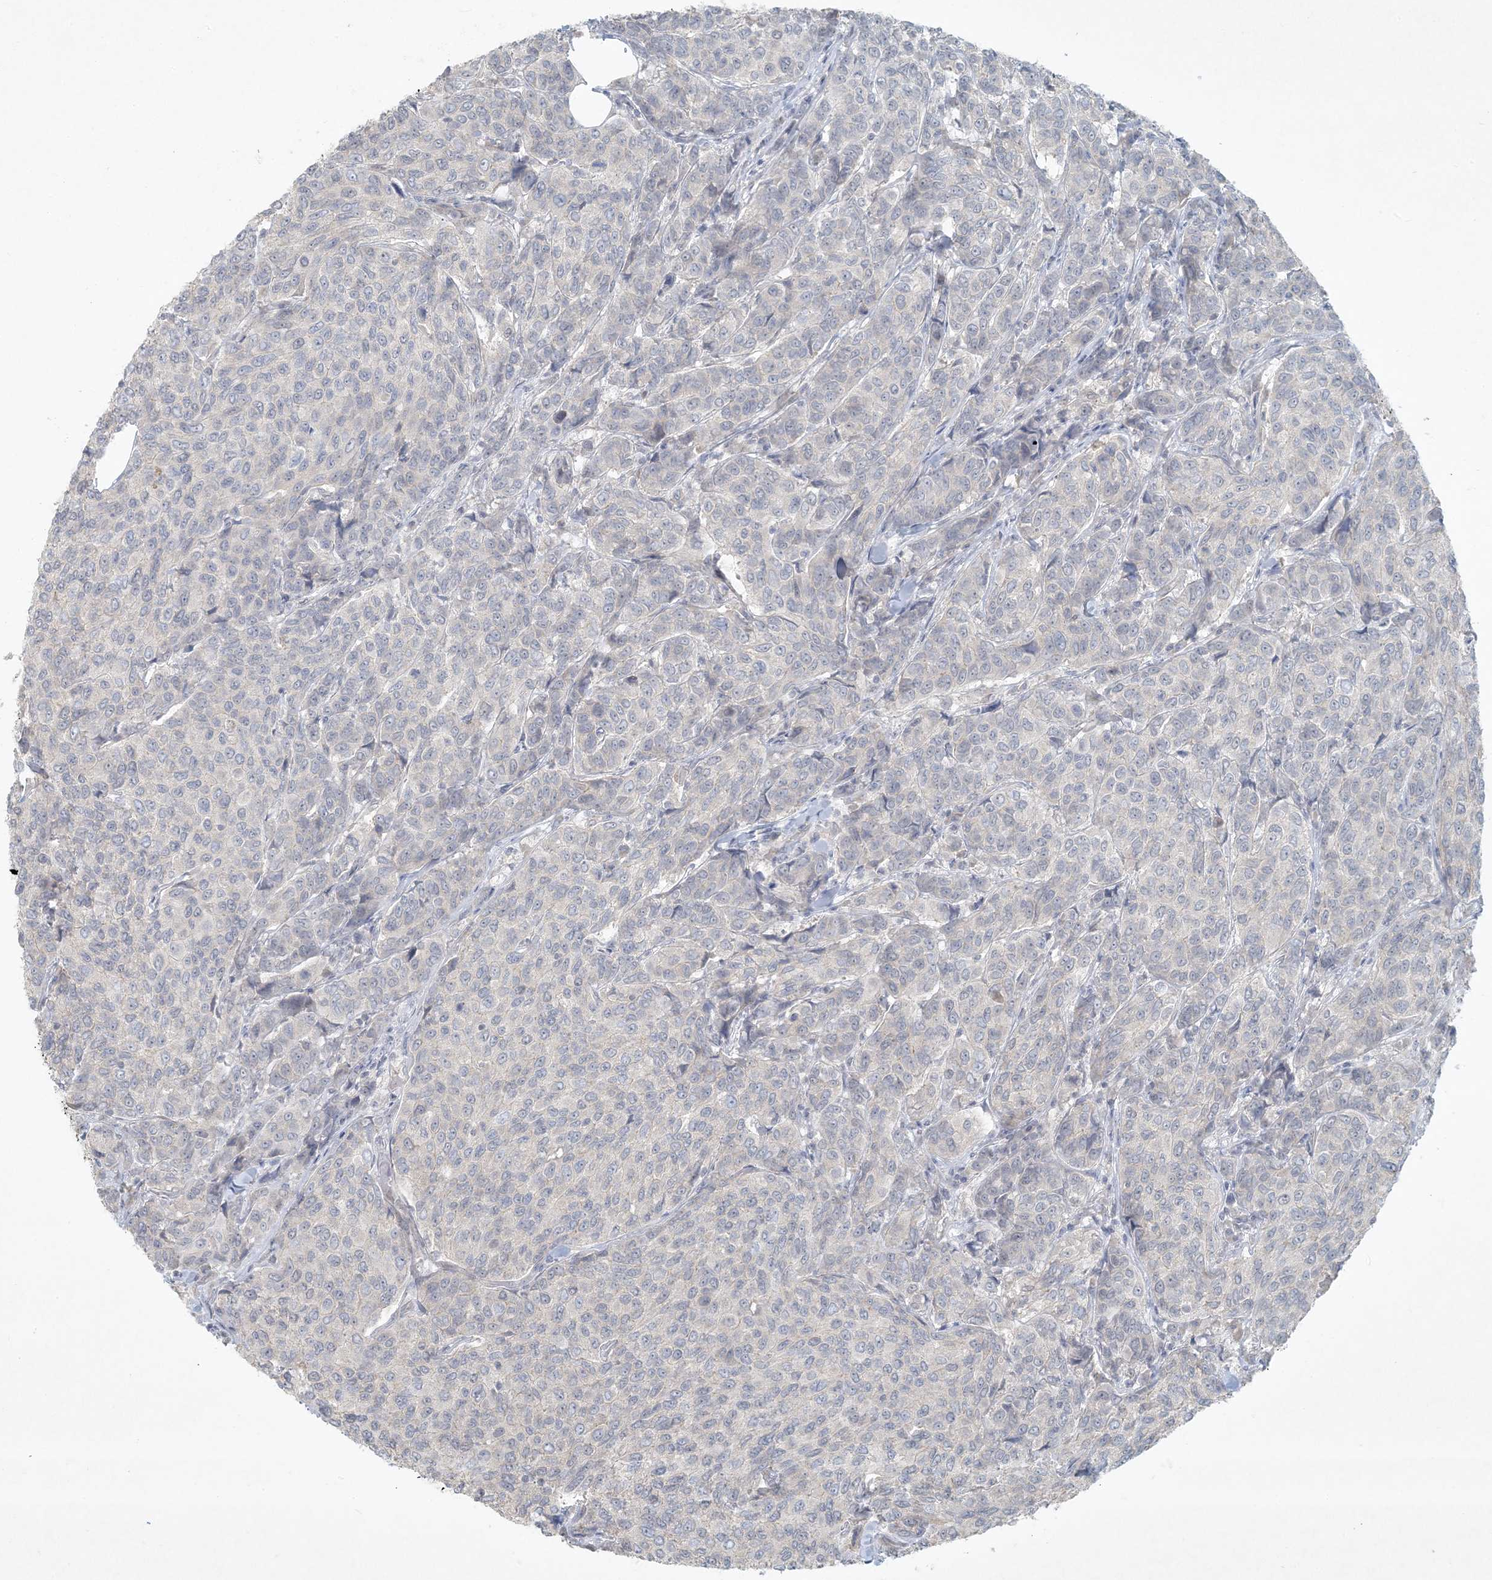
{"staining": {"intensity": "negative", "quantity": "none", "location": "none"}, "tissue": "breast cancer", "cell_type": "Tumor cells", "image_type": "cancer", "snomed": [{"axis": "morphology", "description": "Duct carcinoma"}, {"axis": "topography", "description": "Breast"}], "caption": "Tumor cells show no significant protein expression in breast cancer (intraductal carcinoma).", "gene": "BCORL1", "patient": {"sex": "female", "age": 55}}